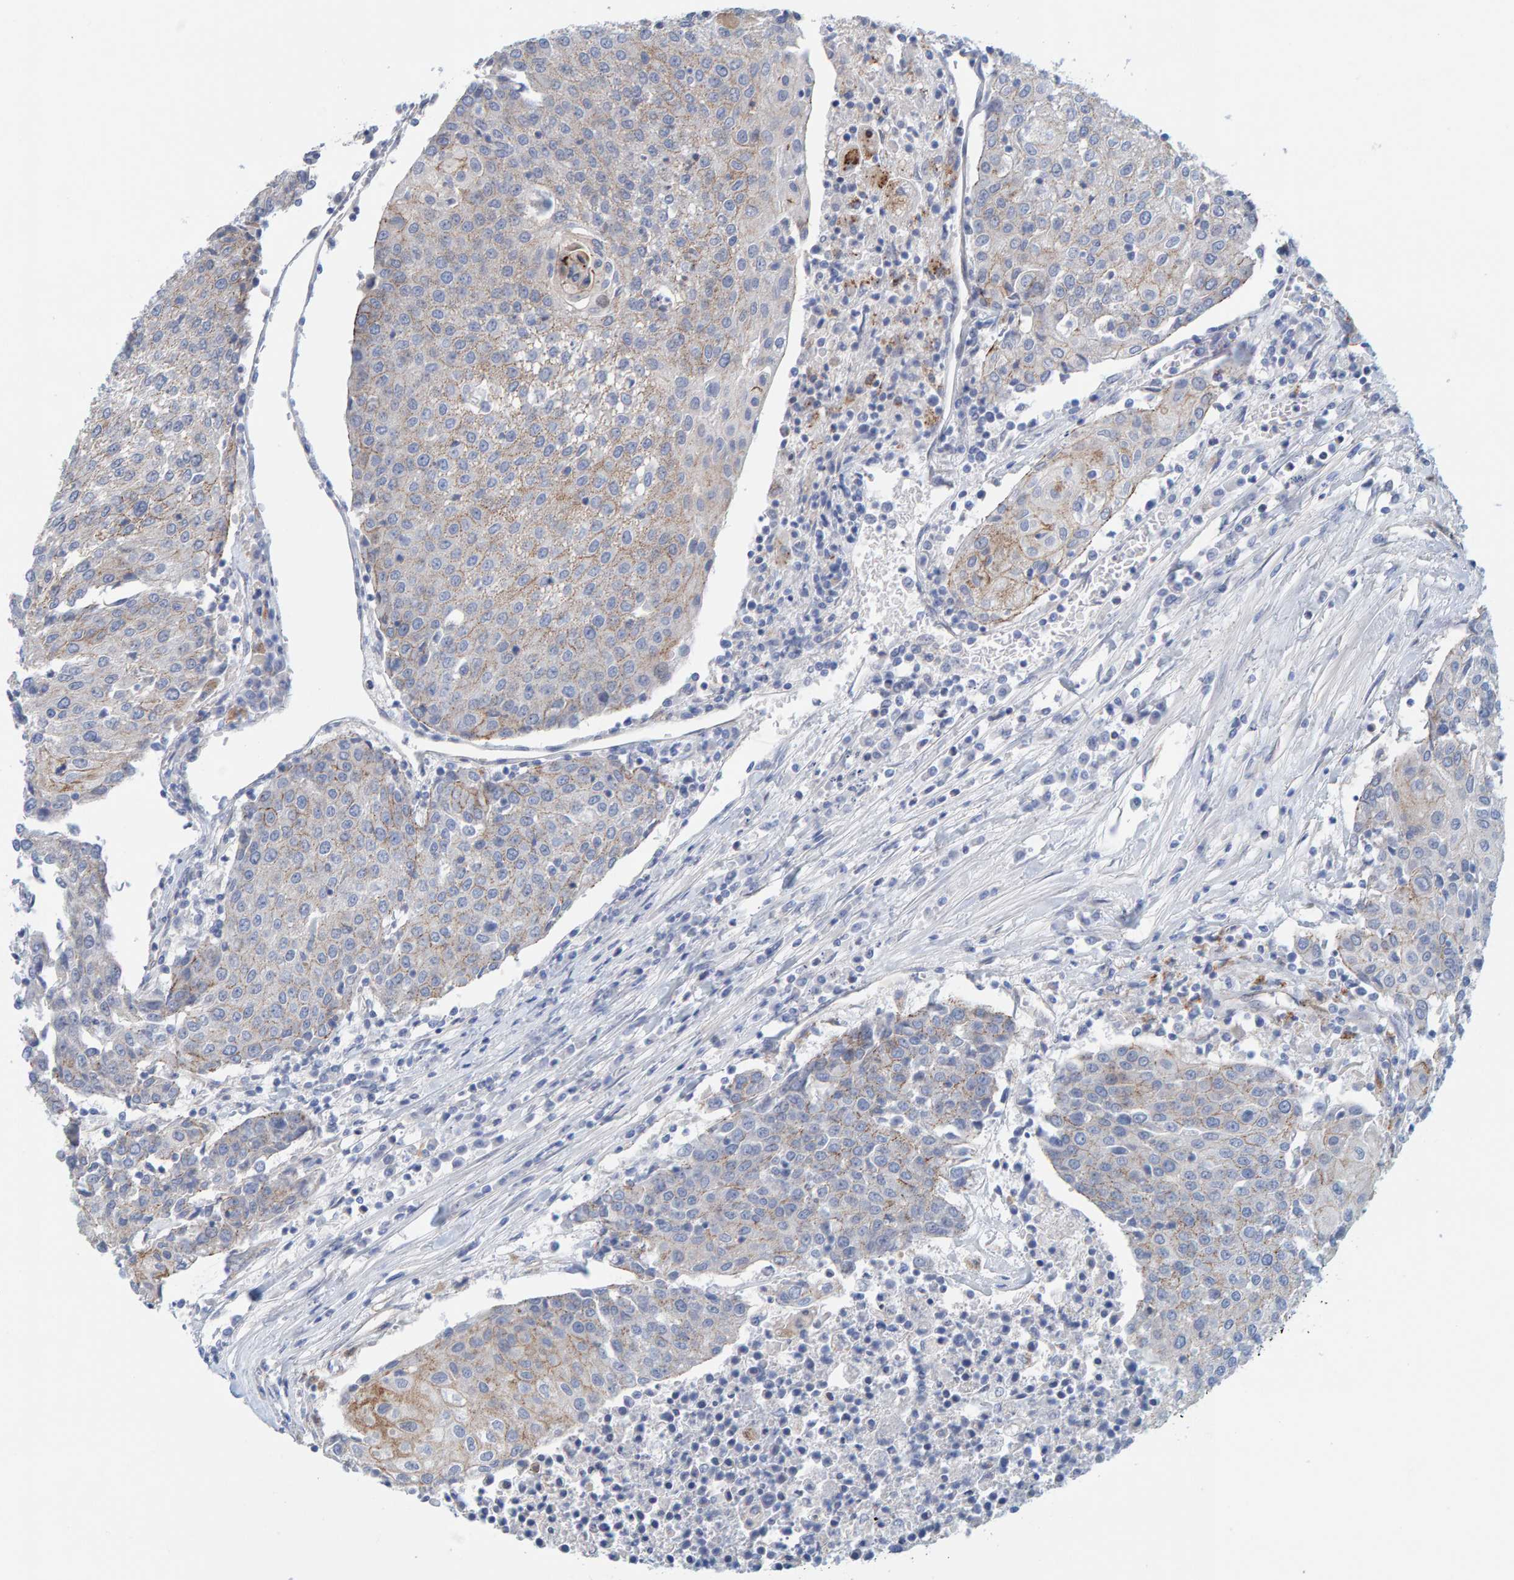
{"staining": {"intensity": "negative", "quantity": "none", "location": "none"}, "tissue": "urothelial cancer", "cell_type": "Tumor cells", "image_type": "cancer", "snomed": [{"axis": "morphology", "description": "Urothelial carcinoma, High grade"}, {"axis": "topography", "description": "Urinary bladder"}], "caption": "An immunohistochemistry photomicrograph of high-grade urothelial carcinoma is shown. There is no staining in tumor cells of high-grade urothelial carcinoma.", "gene": "KRBA2", "patient": {"sex": "female", "age": 85}}